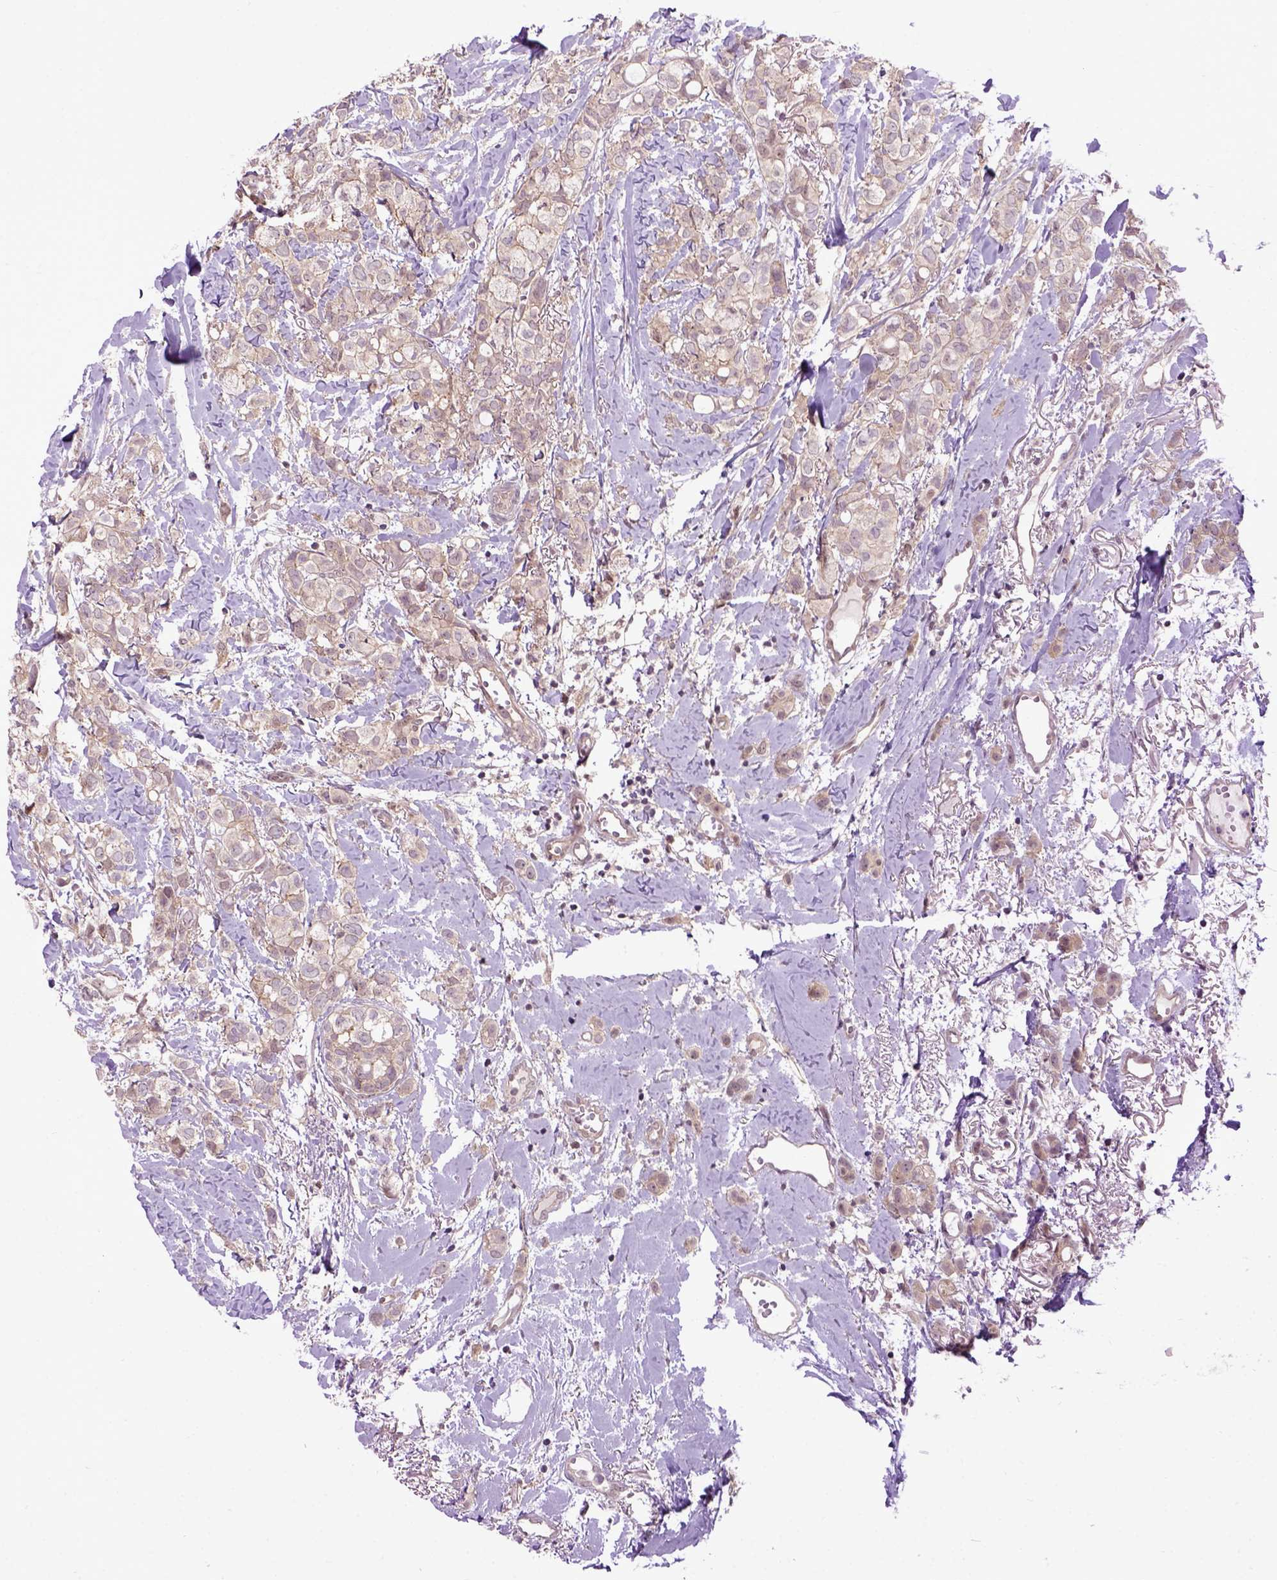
{"staining": {"intensity": "weak", "quantity": ">75%", "location": "cytoplasmic/membranous"}, "tissue": "breast cancer", "cell_type": "Tumor cells", "image_type": "cancer", "snomed": [{"axis": "morphology", "description": "Duct carcinoma"}, {"axis": "topography", "description": "Breast"}], "caption": "Protein expression analysis of breast invasive ductal carcinoma shows weak cytoplasmic/membranous staining in approximately >75% of tumor cells.", "gene": "WDR48", "patient": {"sex": "female", "age": 85}}